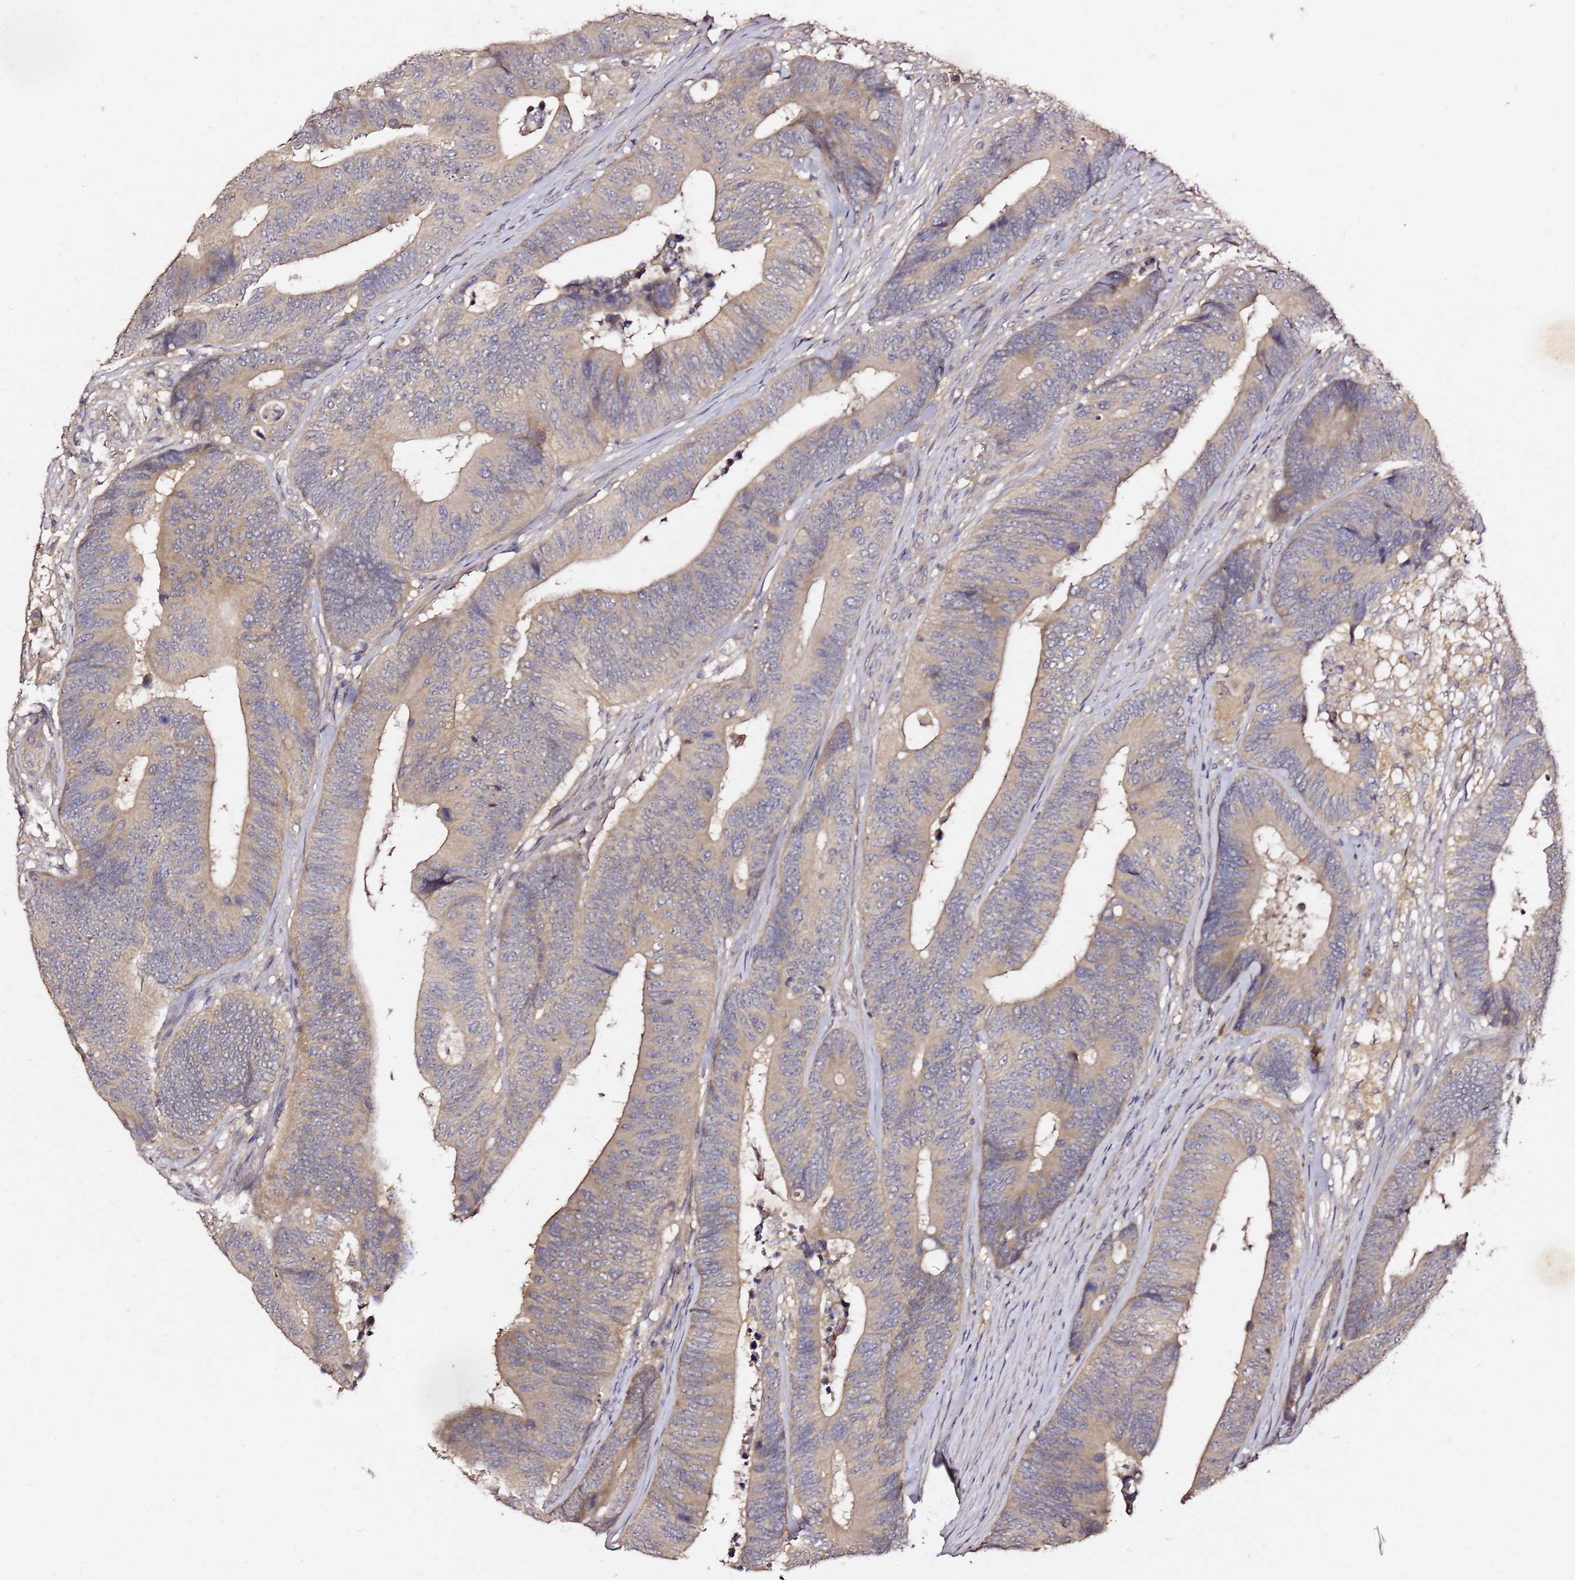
{"staining": {"intensity": "weak", "quantity": "<25%", "location": "cytoplasmic/membranous"}, "tissue": "colorectal cancer", "cell_type": "Tumor cells", "image_type": "cancer", "snomed": [{"axis": "morphology", "description": "Adenocarcinoma, NOS"}, {"axis": "topography", "description": "Colon"}], "caption": "Immunohistochemistry (IHC) of human colorectal cancer (adenocarcinoma) shows no positivity in tumor cells. The staining is performed using DAB (3,3'-diaminobenzidine) brown chromogen with nuclei counter-stained in using hematoxylin.", "gene": "C6orf136", "patient": {"sex": "male", "age": 87}}